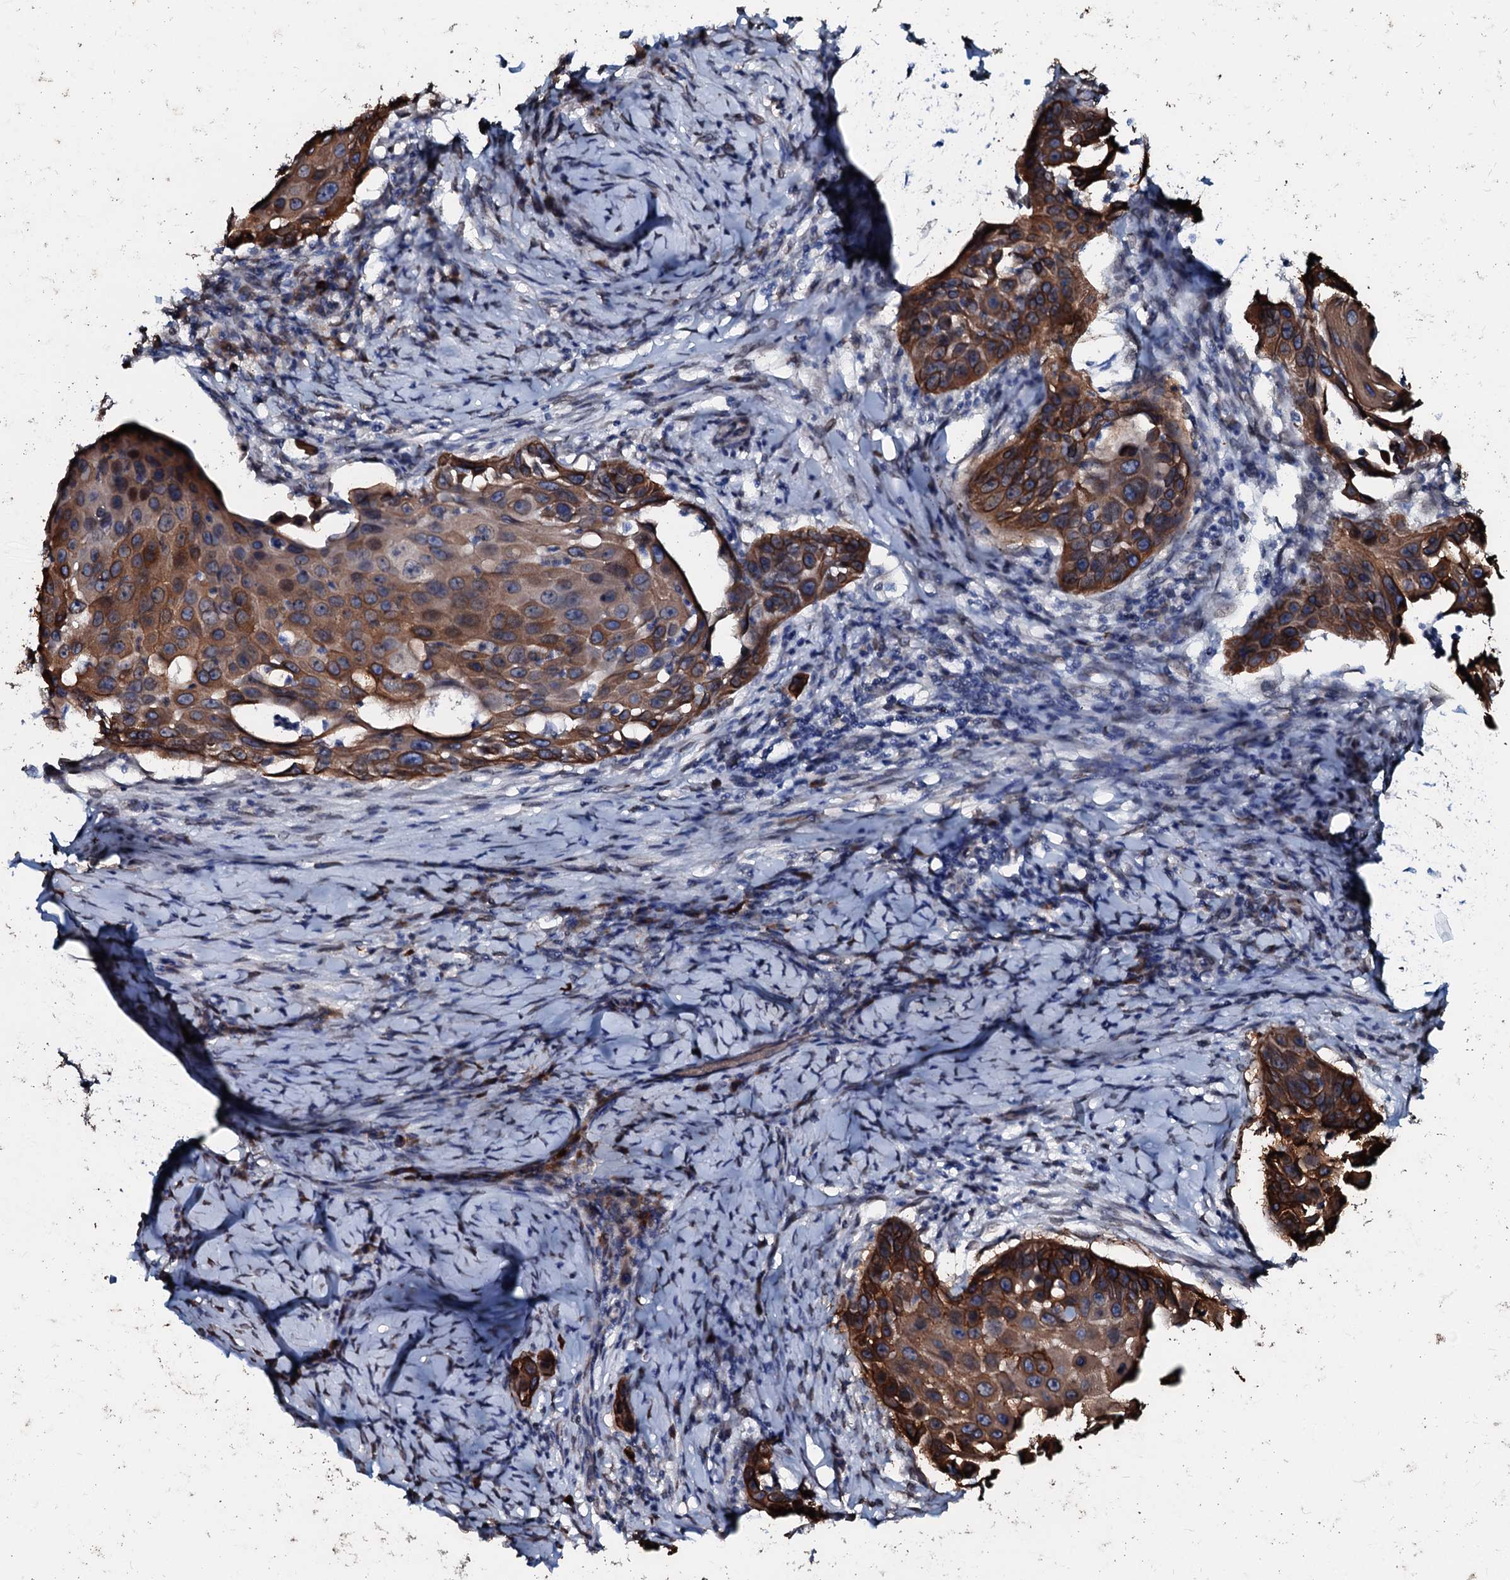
{"staining": {"intensity": "moderate", "quantity": ">75%", "location": "cytoplasmic/membranous"}, "tissue": "skin cancer", "cell_type": "Tumor cells", "image_type": "cancer", "snomed": [{"axis": "morphology", "description": "Squamous cell carcinoma, NOS"}, {"axis": "topography", "description": "Skin"}], "caption": "The immunohistochemical stain shows moderate cytoplasmic/membranous expression in tumor cells of skin squamous cell carcinoma tissue.", "gene": "NRP2", "patient": {"sex": "female", "age": 44}}